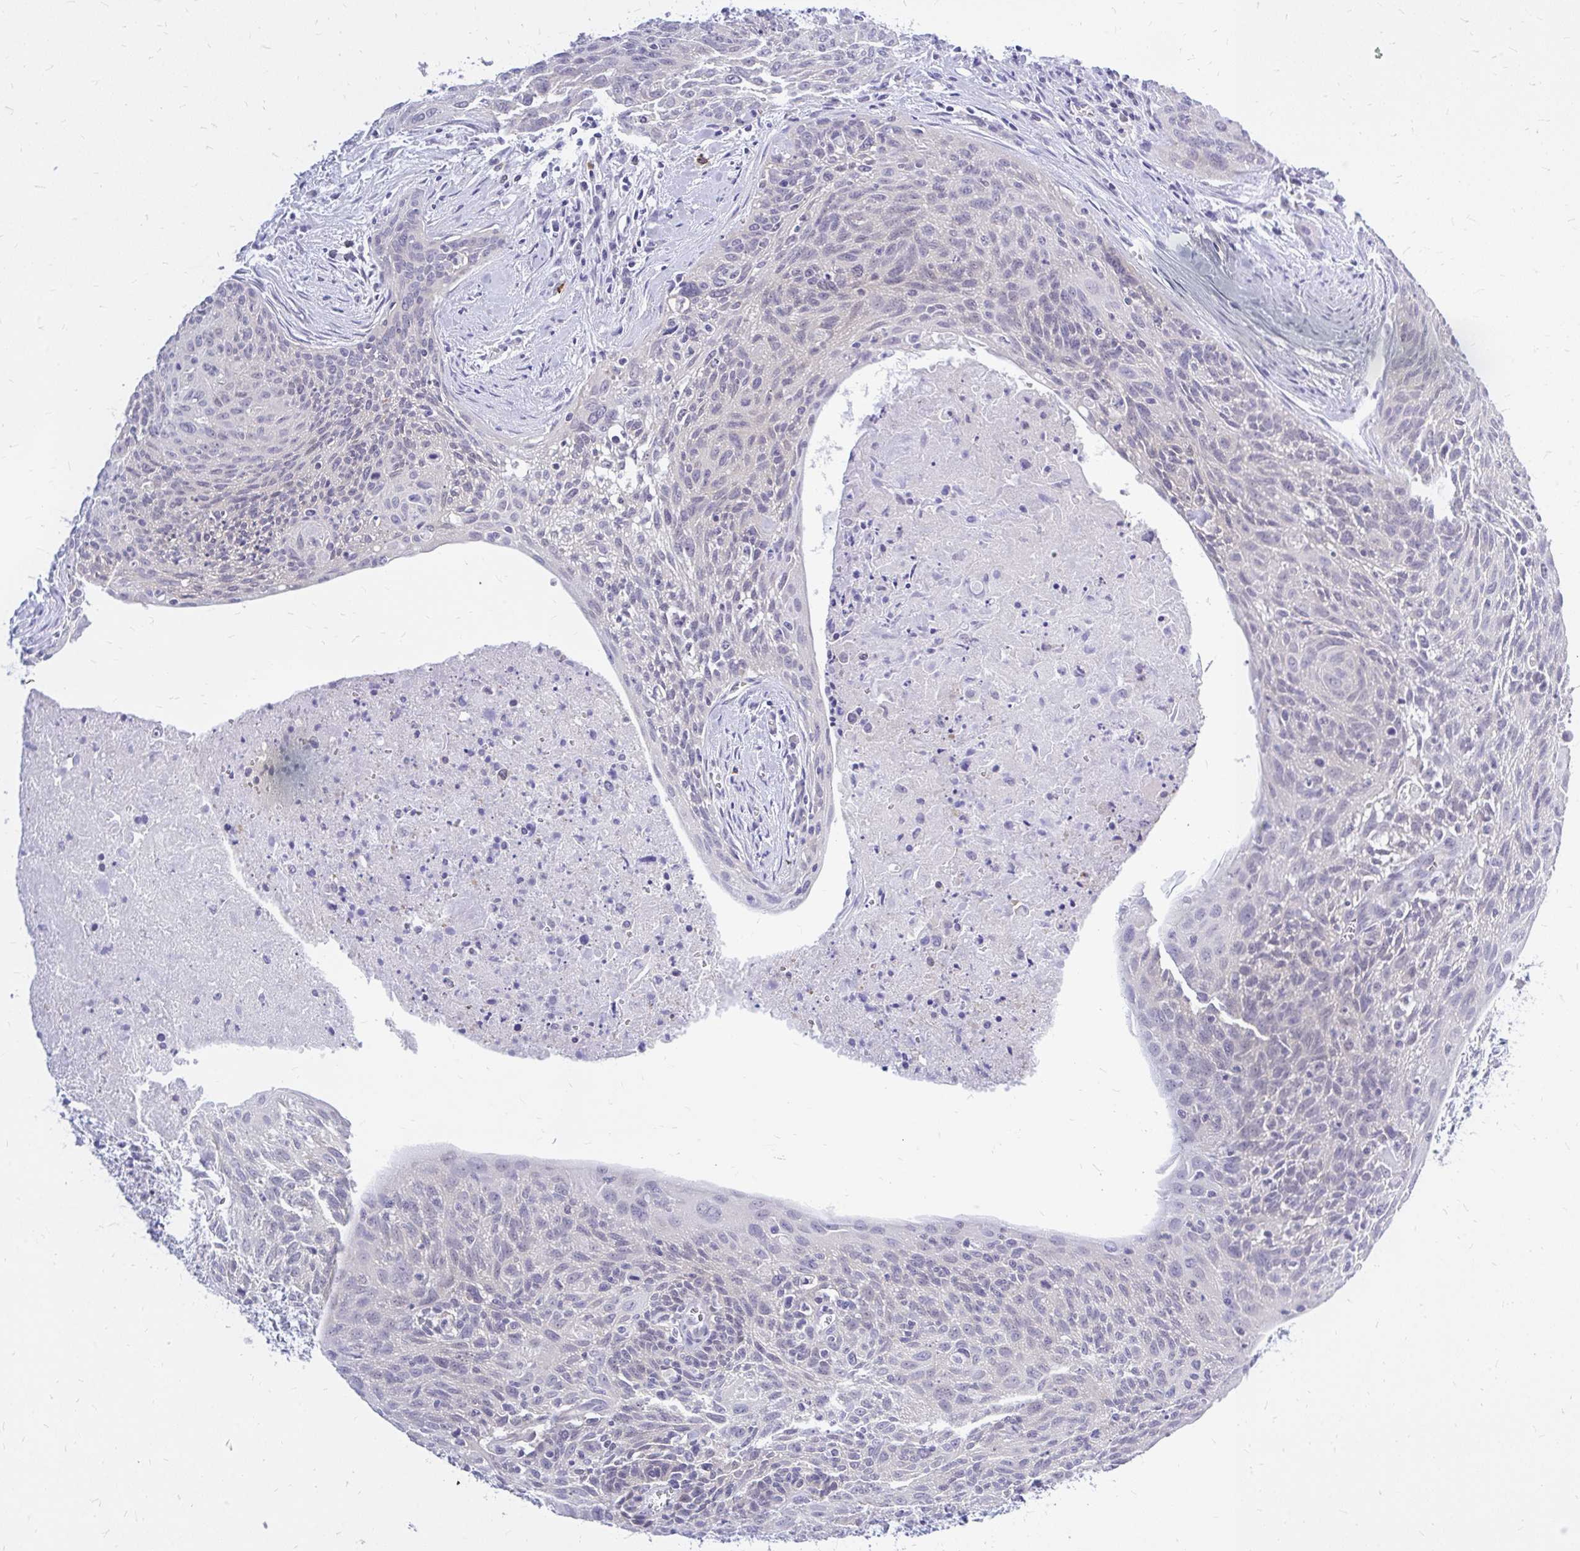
{"staining": {"intensity": "negative", "quantity": "none", "location": "none"}, "tissue": "cervical cancer", "cell_type": "Tumor cells", "image_type": "cancer", "snomed": [{"axis": "morphology", "description": "Squamous cell carcinoma, NOS"}, {"axis": "topography", "description": "Cervix"}], "caption": "Immunohistochemical staining of human cervical squamous cell carcinoma demonstrates no significant expression in tumor cells.", "gene": "MAP1LC3A", "patient": {"sex": "female", "age": 55}}